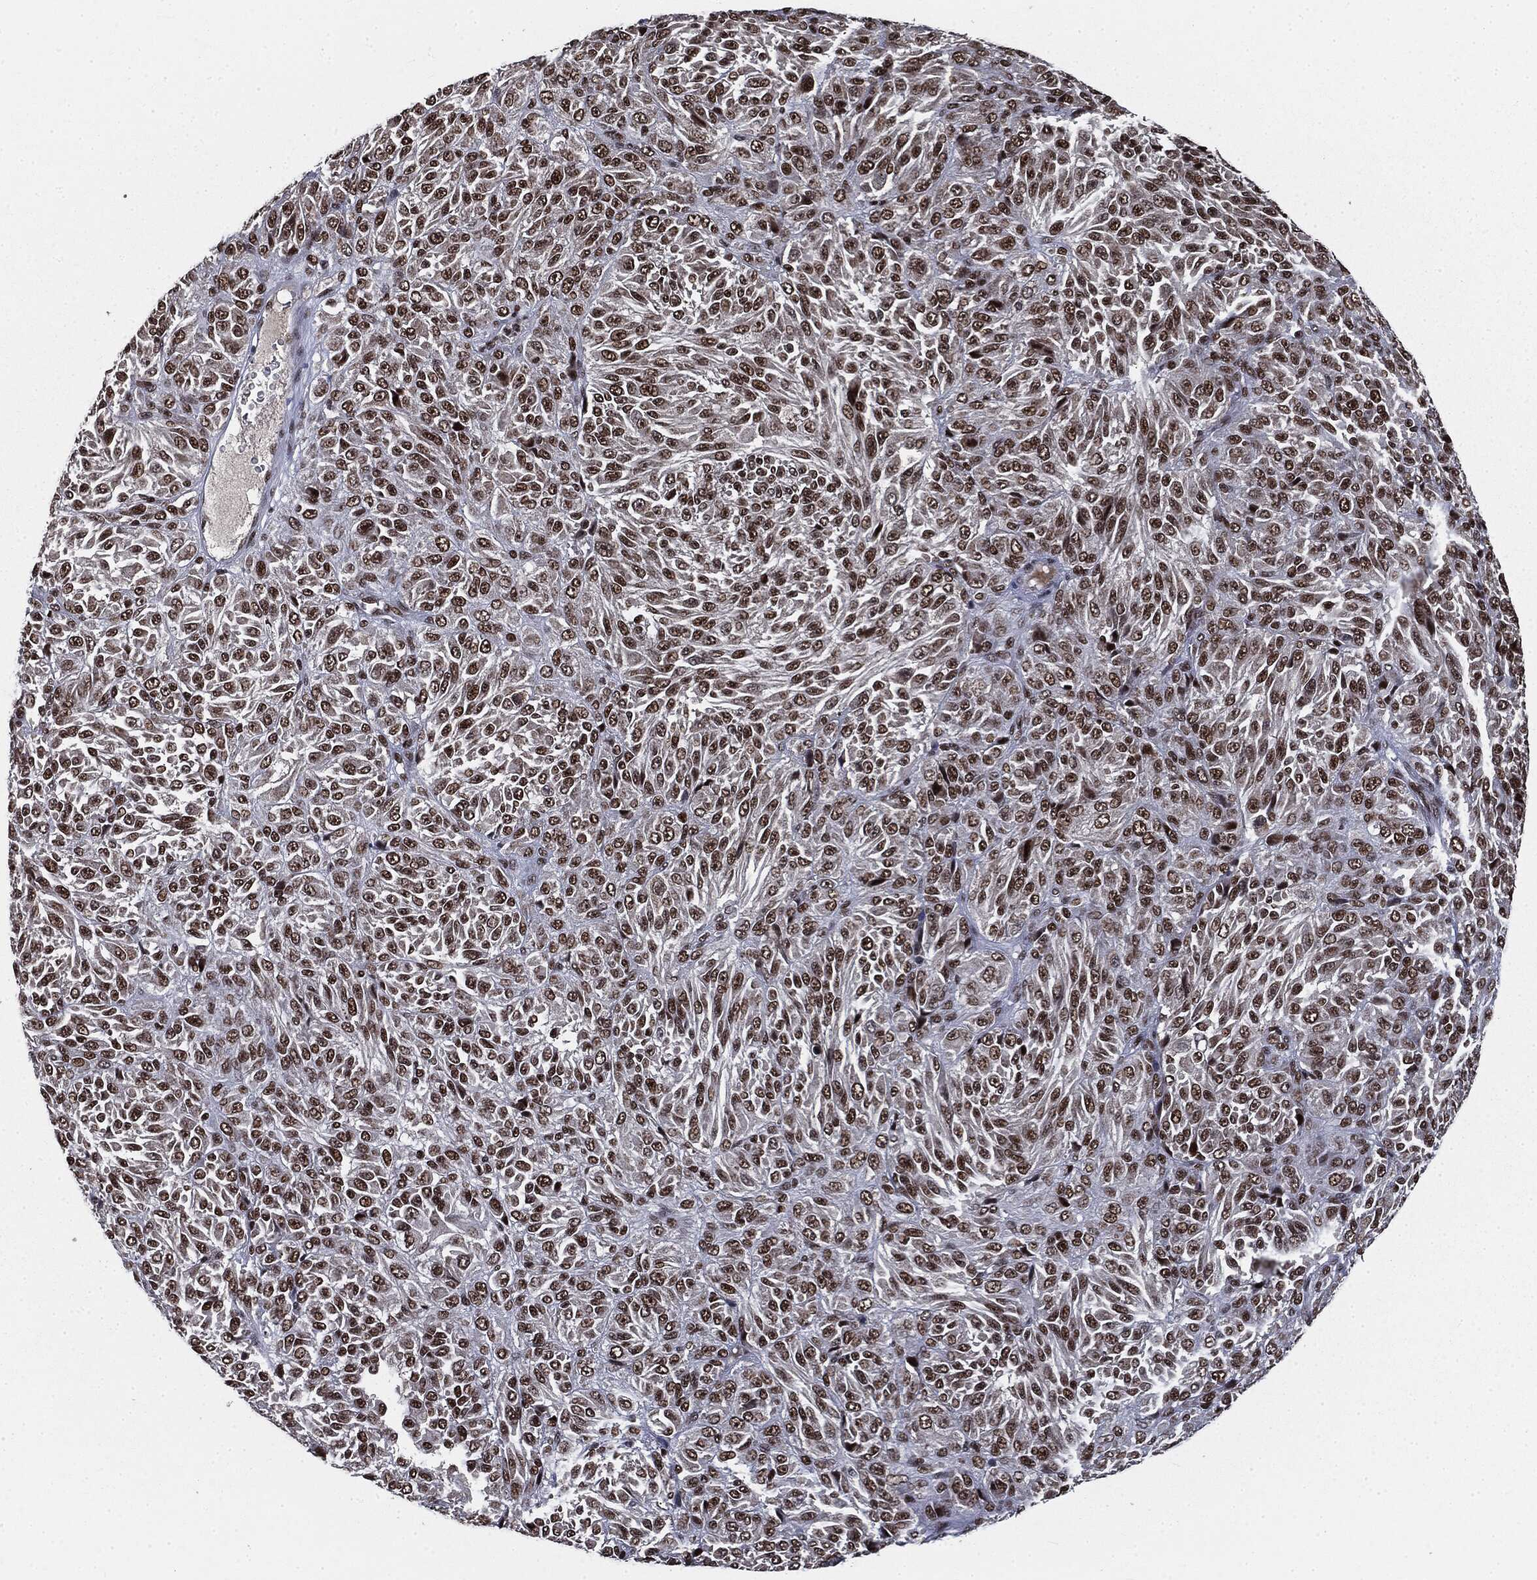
{"staining": {"intensity": "strong", "quantity": ">75%", "location": "nuclear"}, "tissue": "melanoma", "cell_type": "Tumor cells", "image_type": "cancer", "snomed": [{"axis": "morphology", "description": "Malignant melanoma, Metastatic site"}, {"axis": "topography", "description": "Brain"}], "caption": "A micrograph of human malignant melanoma (metastatic site) stained for a protein exhibits strong nuclear brown staining in tumor cells.", "gene": "DPH2", "patient": {"sex": "female", "age": 56}}